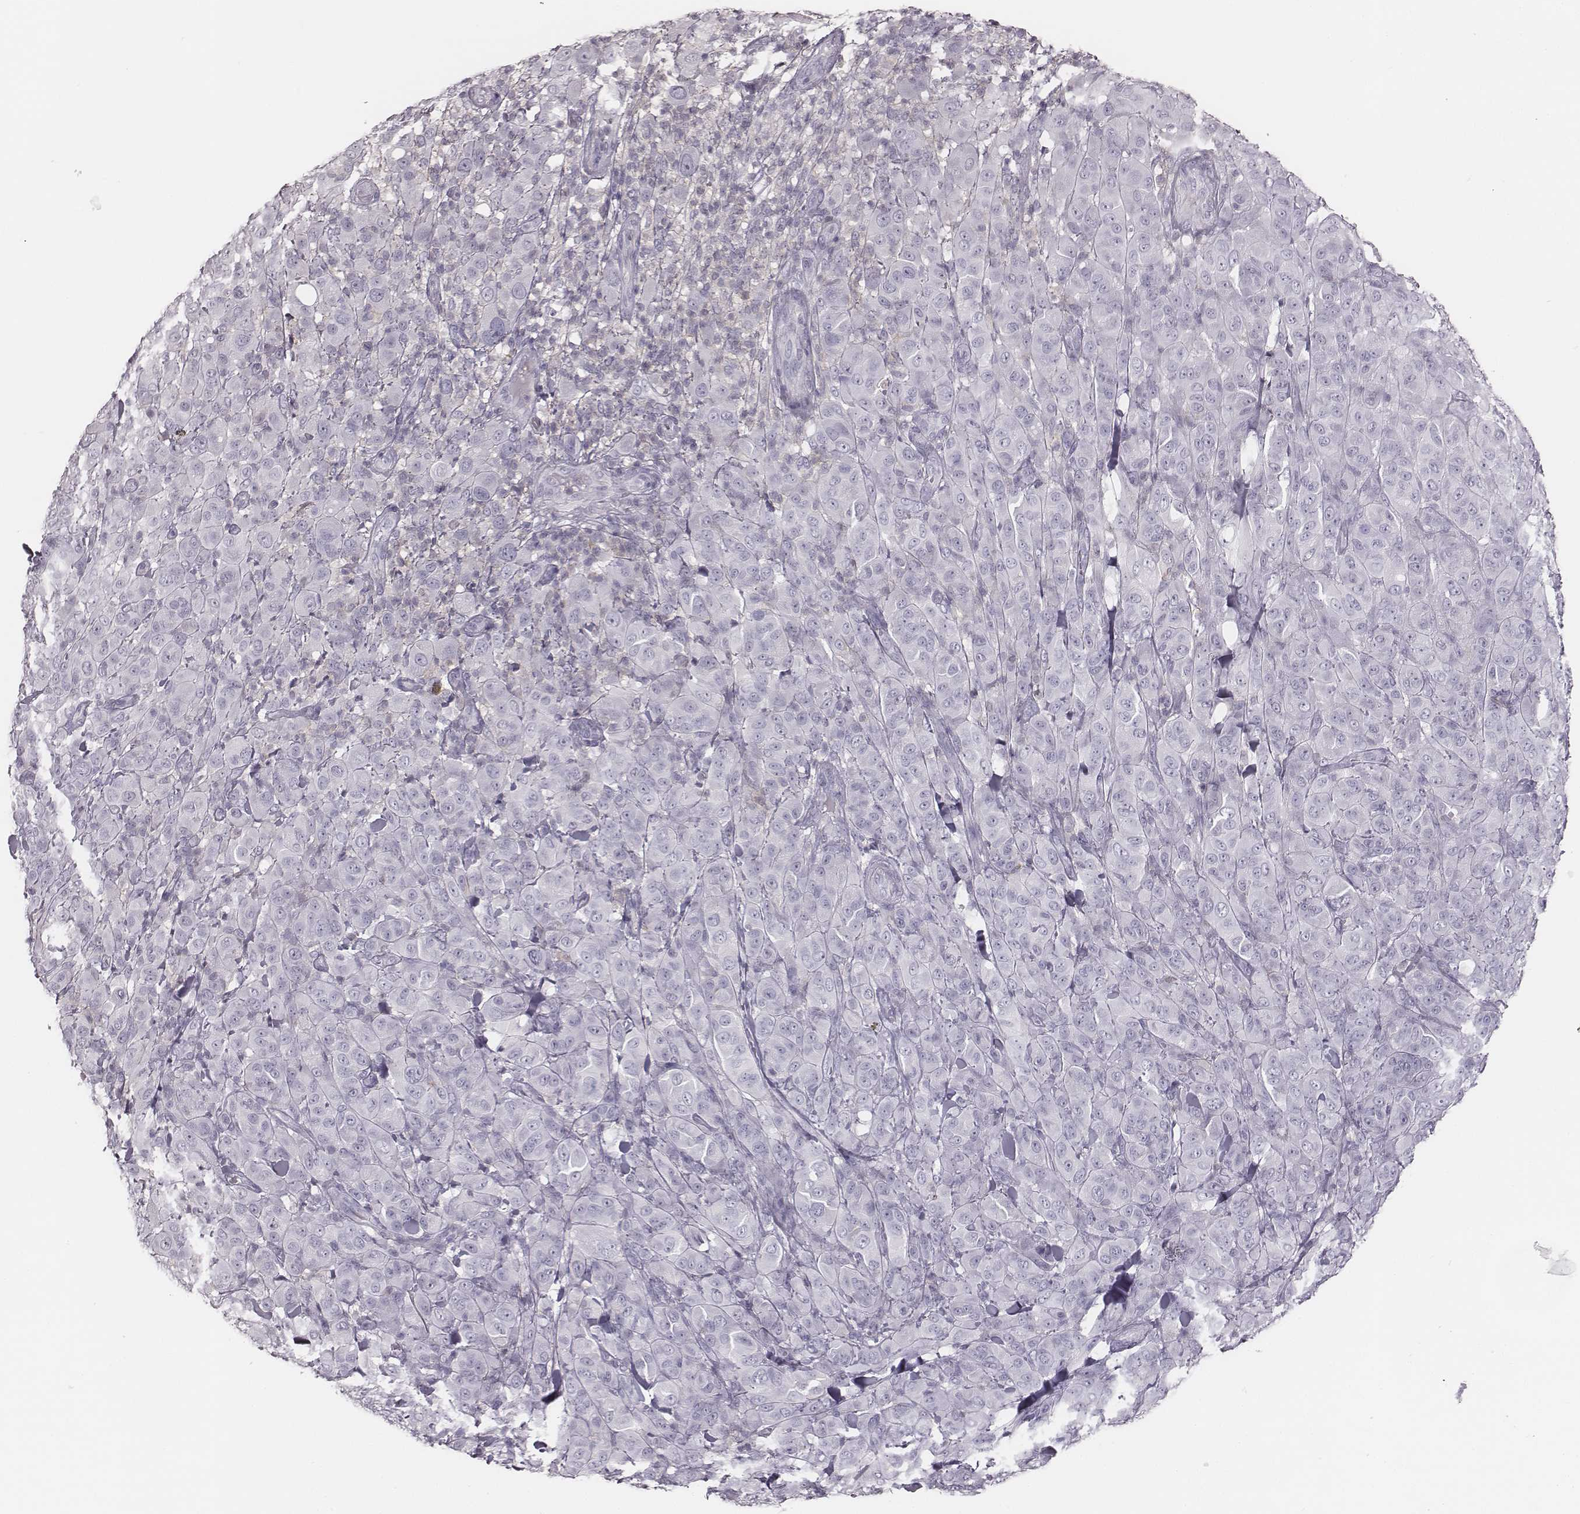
{"staining": {"intensity": "negative", "quantity": "none", "location": "none"}, "tissue": "melanoma", "cell_type": "Tumor cells", "image_type": "cancer", "snomed": [{"axis": "morphology", "description": "Malignant melanoma, NOS"}, {"axis": "topography", "description": "Skin"}], "caption": "Immunohistochemical staining of malignant melanoma shows no significant staining in tumor cells.", "gene": "ZNF365", "patient": {"sex": "female", "age": 87}}